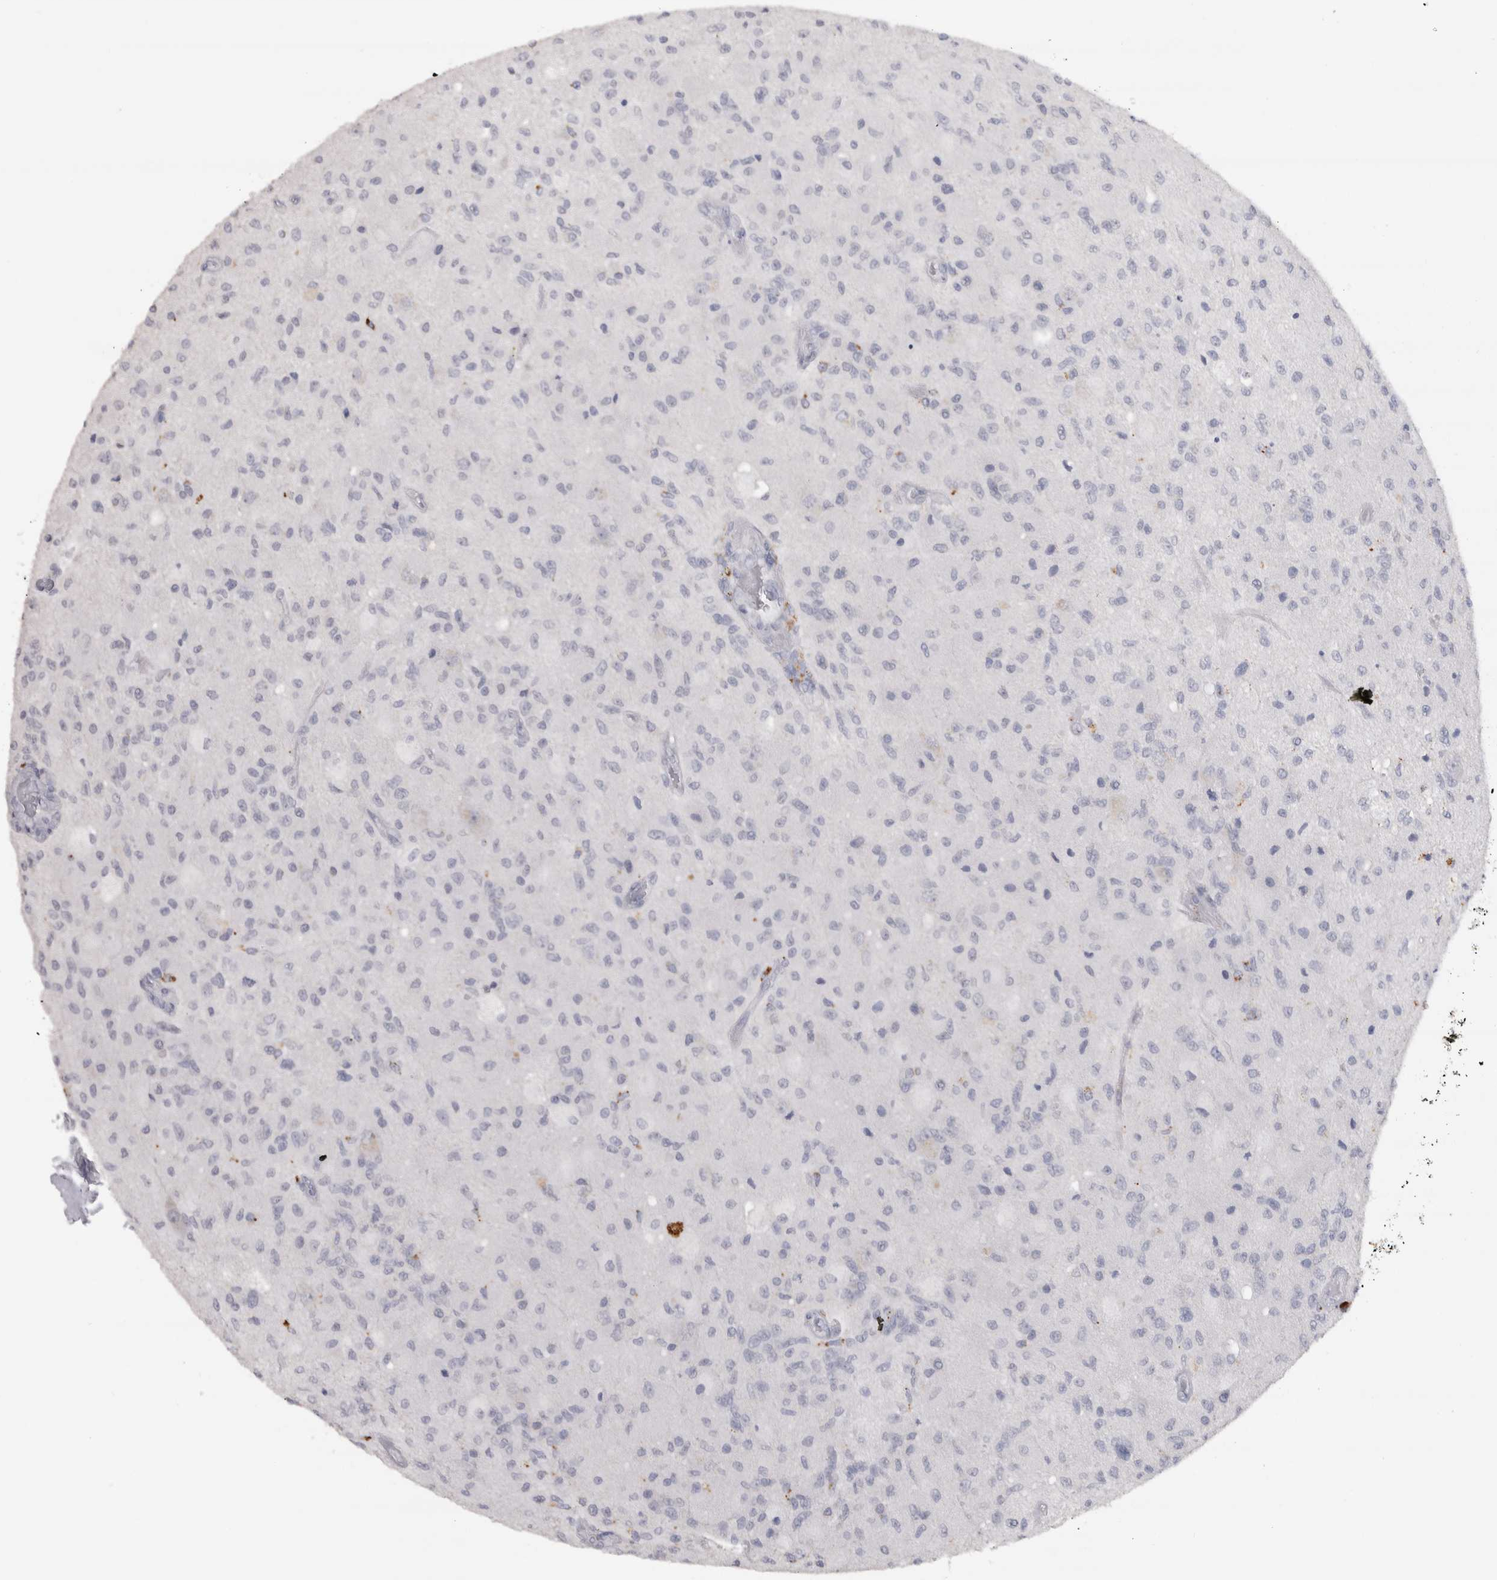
{"staining": {"intensity": "negative", "quantity": "none", "location": "none"}, "tissue": "glioma", "cell_type": "Tumor cells", "image_type": "cancer", "snomed": [{"axis": "morphology", "description": "Normal tissue, NOS"}, {"axis": "morphology", "description": "Glioma, malignant, High grade"}, {"axis": "topography", "description": "Cerebral cortex"}], "caption": "Glioma was stained to show a protein in brown. There is no significant expression in tumor cells.", "gene": "CDH17", "patient": {"sex": "male", "age": 77}}